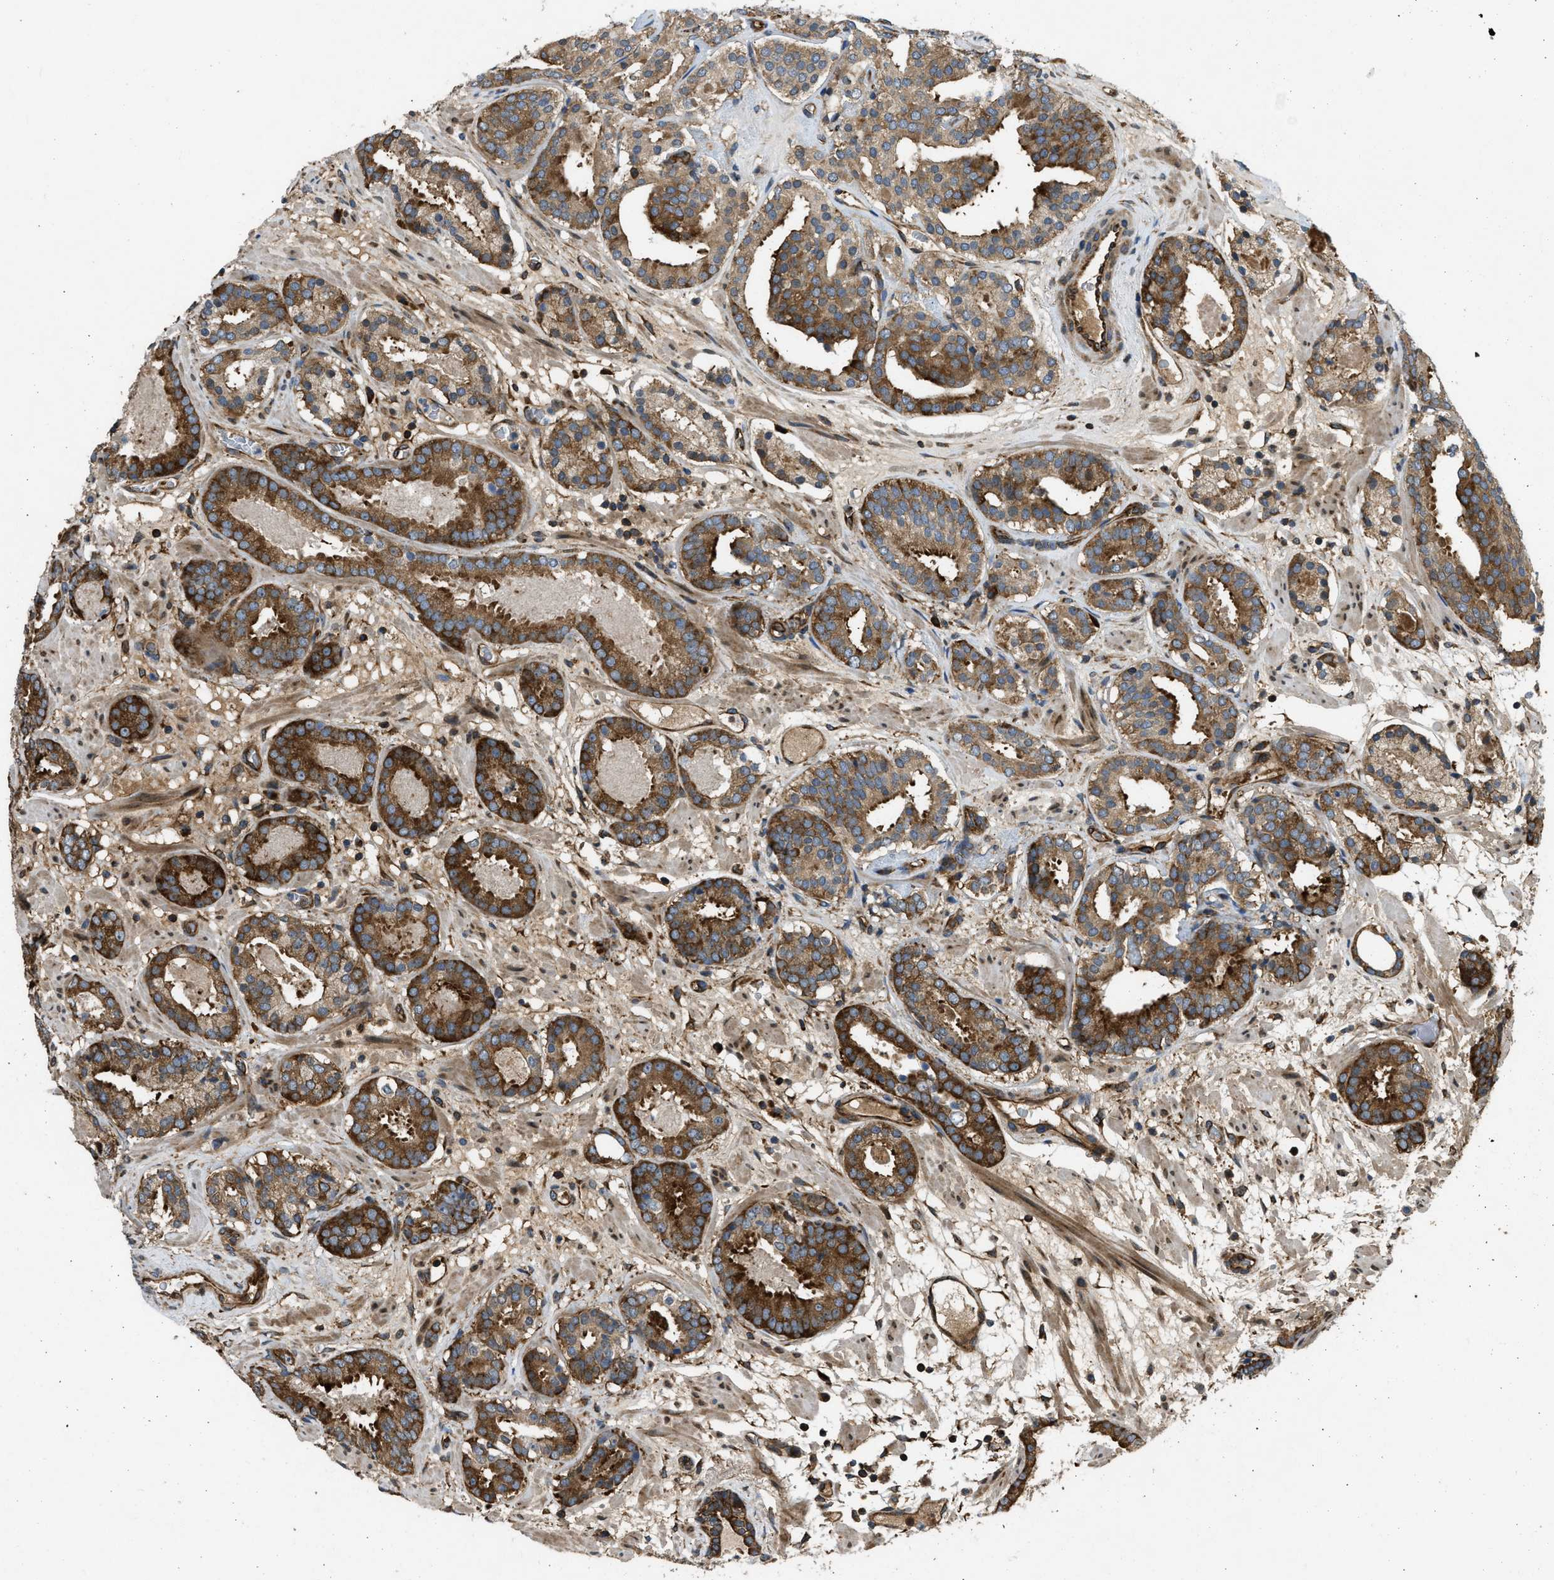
{"staining": {"intensity": "strong", "quantity": ">75%", "location": "cytoplasmic/membranous"}, "tissue": "prostate cancer", "cell_type": "Tumor cells", "image_type": "cancer", "snomed": [{"axis": "morphology", "description": "Adenocarcinoma, Low grade"}, {"axis": "topography", "description": "Prostate"}], "caption": "Immunohistochemistry (IHC) (DAB) staining of human prostate cancer demonstrates strong cytoplasmic/membranous protein staining in about >75% of tumor cells.", "gene": "RASGRF2", "patient": {"sex": "male", "age": 69}}